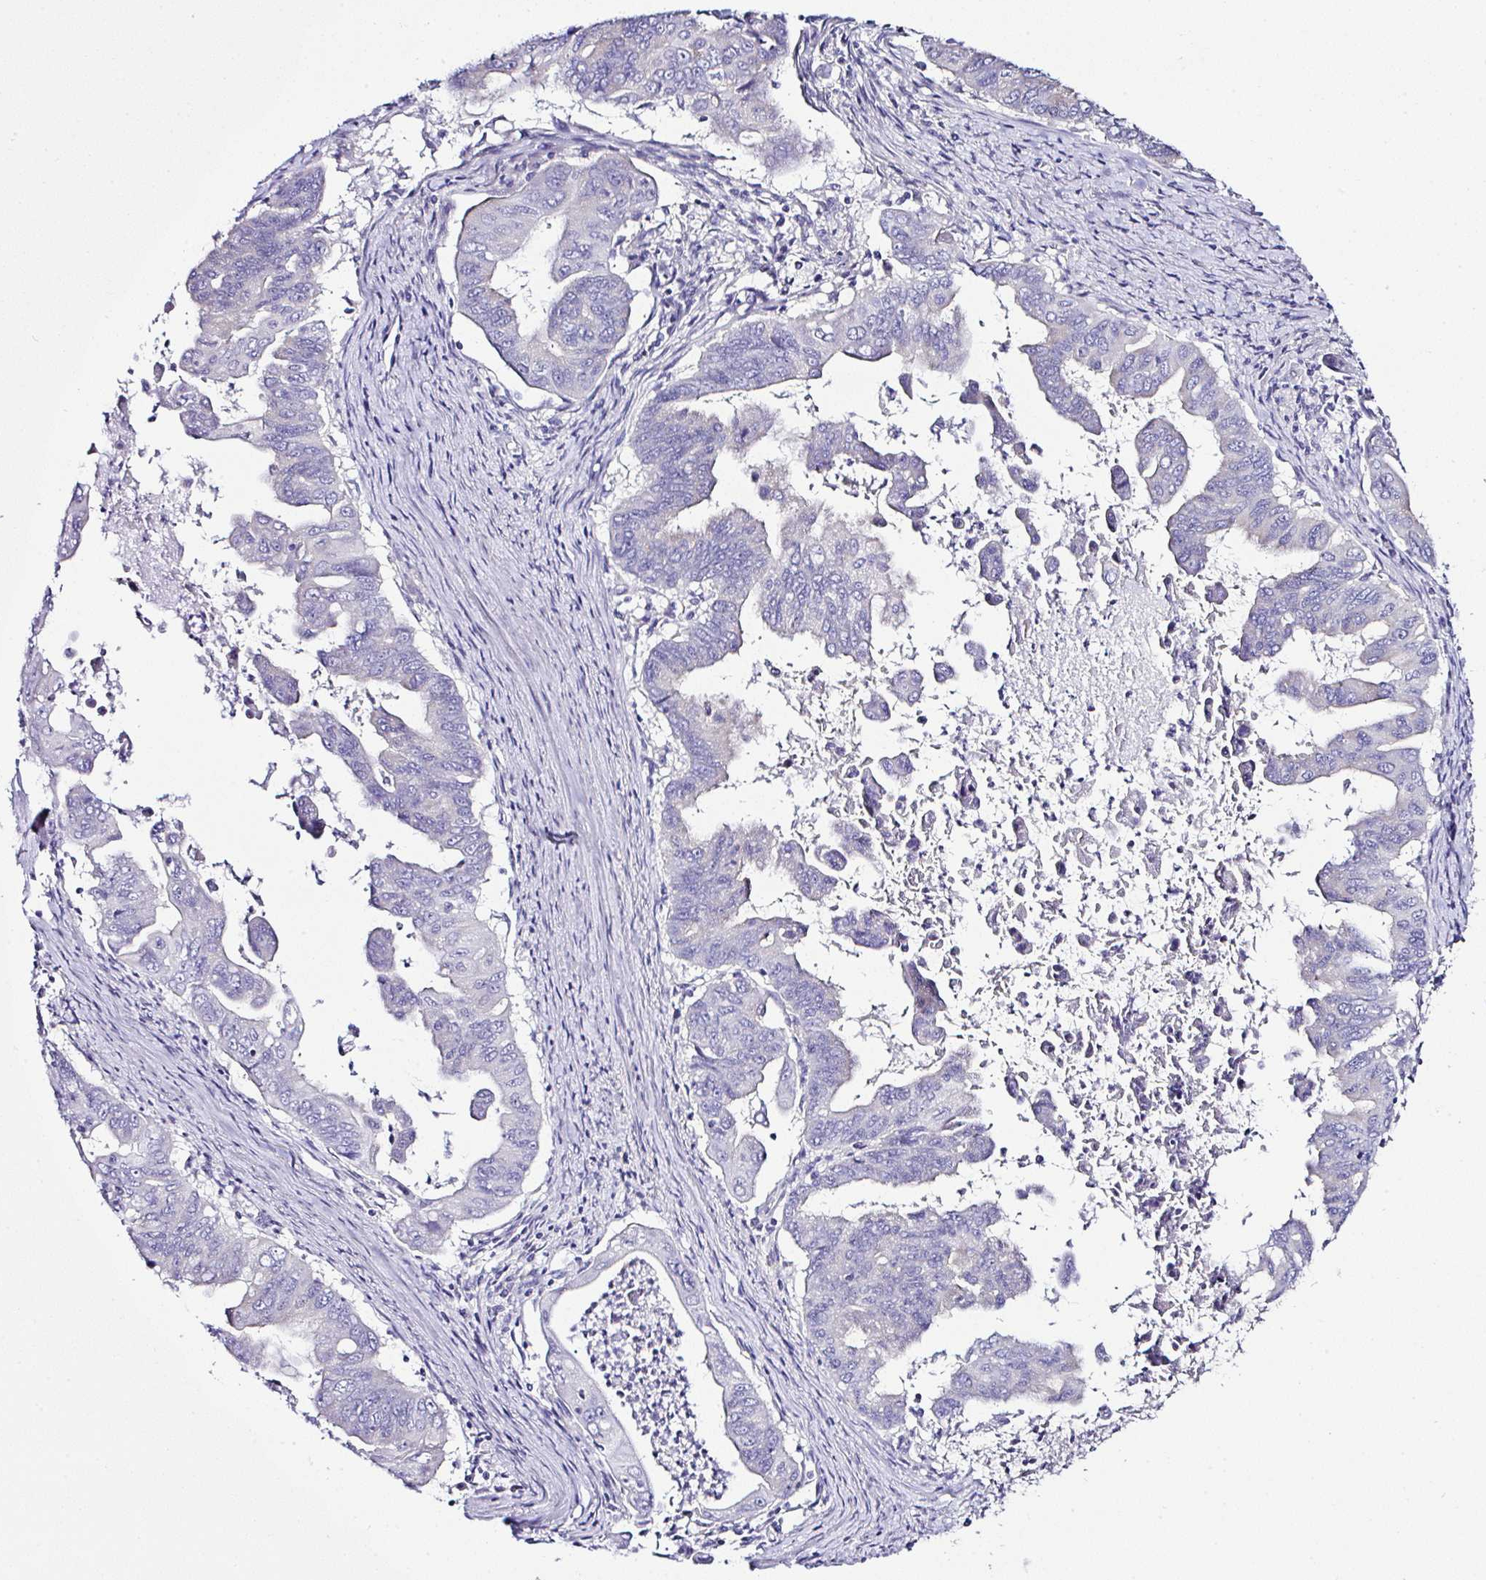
{"staining": {"intensity": "negative", "quantity": "none", "location": "none"}, "tissue": "stomach cancer", "cell_type": "Tumor cells", "image_type": "cancer", "snomed": [{"axis": "morphology", "description": "Adenocarcinoma, NOS"}, {"axis": "topography", "description": "Stomach, upper"}], "caption": "Tumor cells show no significant protein staining in stomach cancer (adenocarcinoma).", "gene": "OR4P4", "patient": {"sex": "male", "age": 80}}